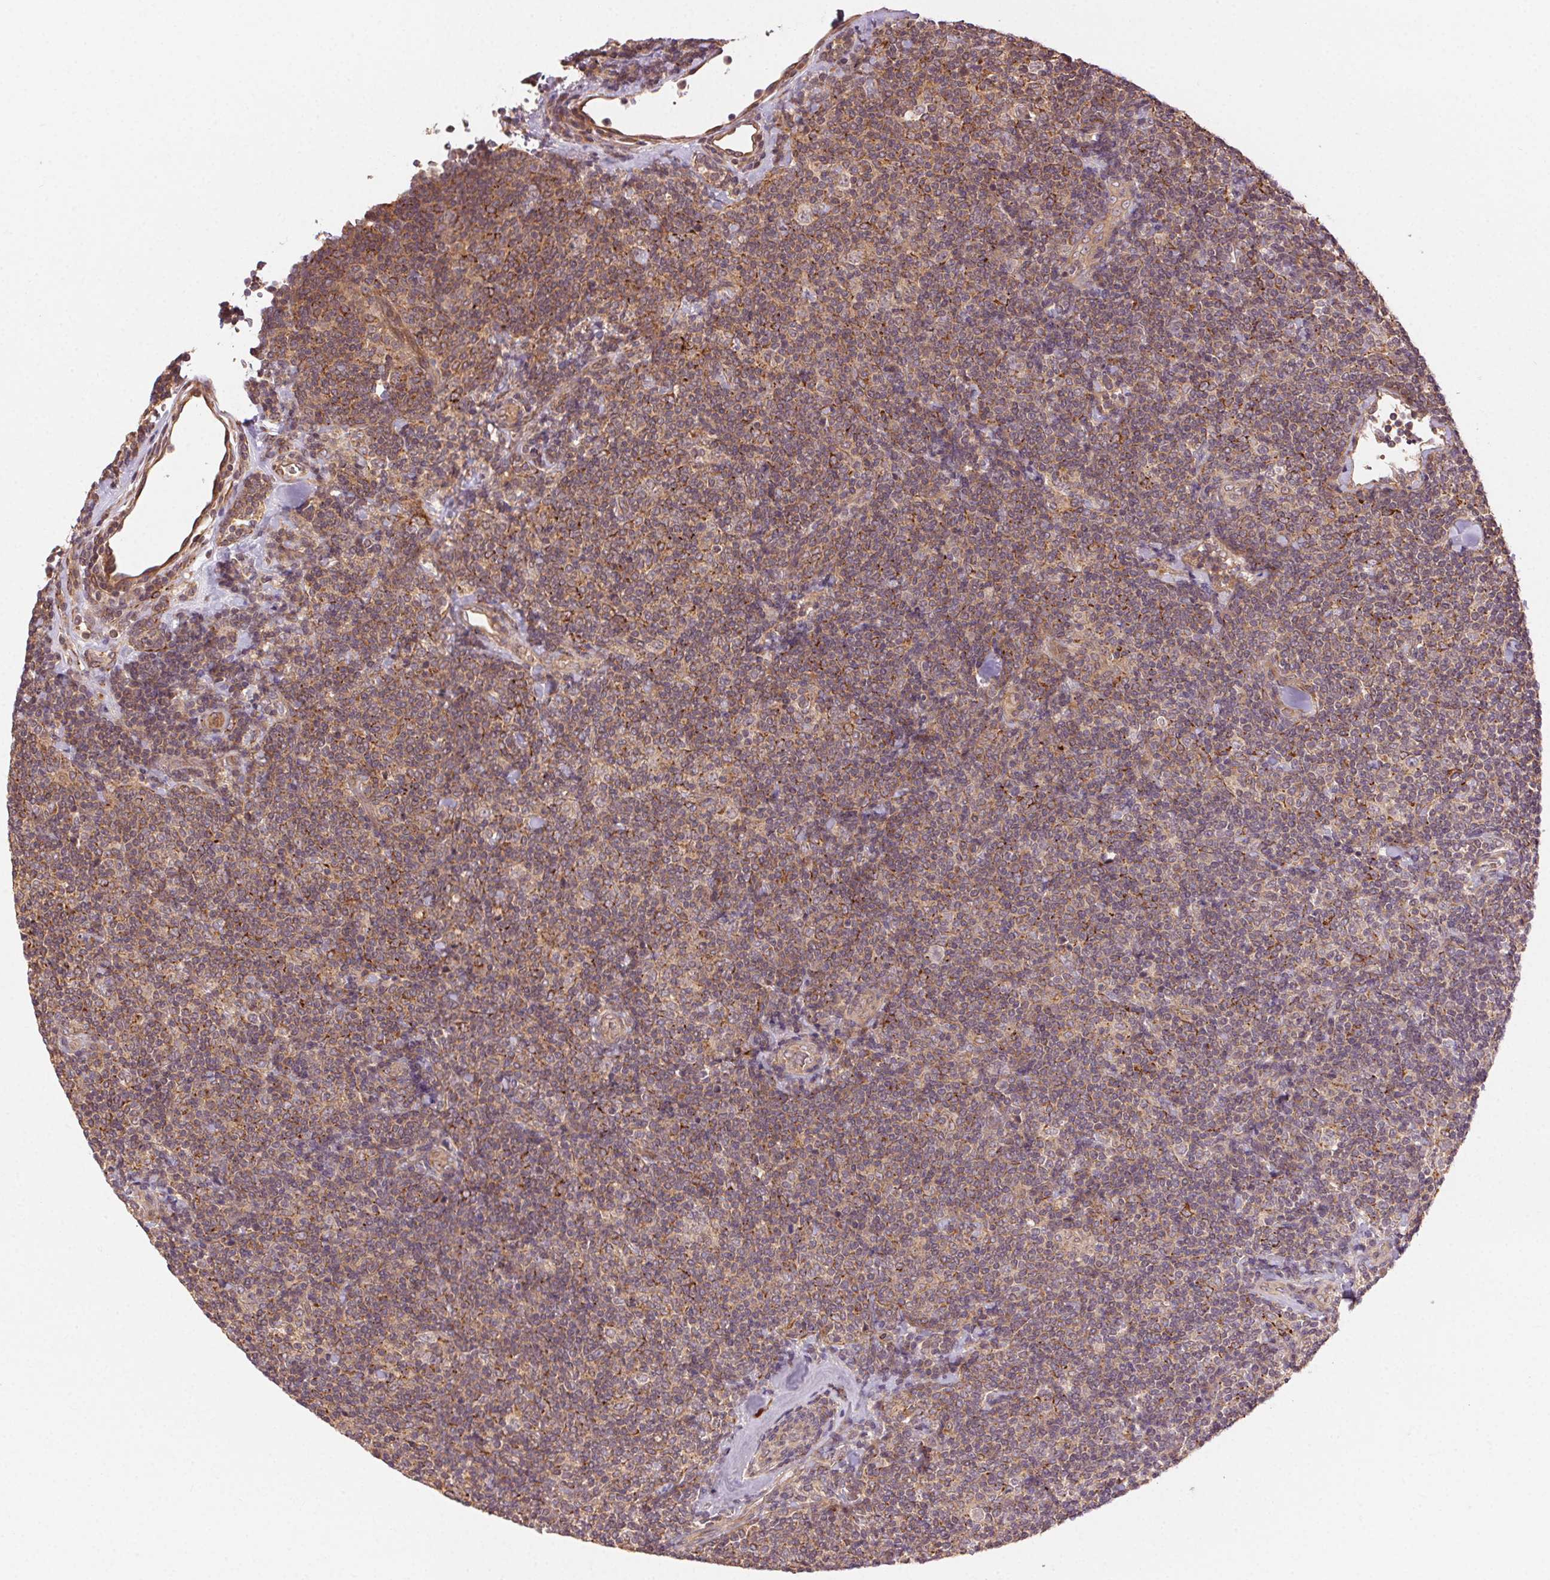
{"staining": {"intensity": "moderate", "quantity": ">75%", "location": "cytoplasmic/membranous"}, "tissue": "lymphoma", "cell_type": "Tumor cells", "image_type": "cancer", "snomed": [{"axis": "morphology", "description": "Malignant lymphoma, non-Hodgkin's type, Low grade"}, {"axis": "topography", "description": "Lymph node"}], "caption": "High-magnification brightfield microscopy of lymphoma stained with DAB (3,3'-diaminobenzidine) (brown) and counterstained with hematoxylin (blue). tumor cells exhibit moderate cytoplasmic/membranous expression is identified in approximately>75% of cells.", "gene": "KLHL15", "patient": {"sex": "female", "age": 56}}